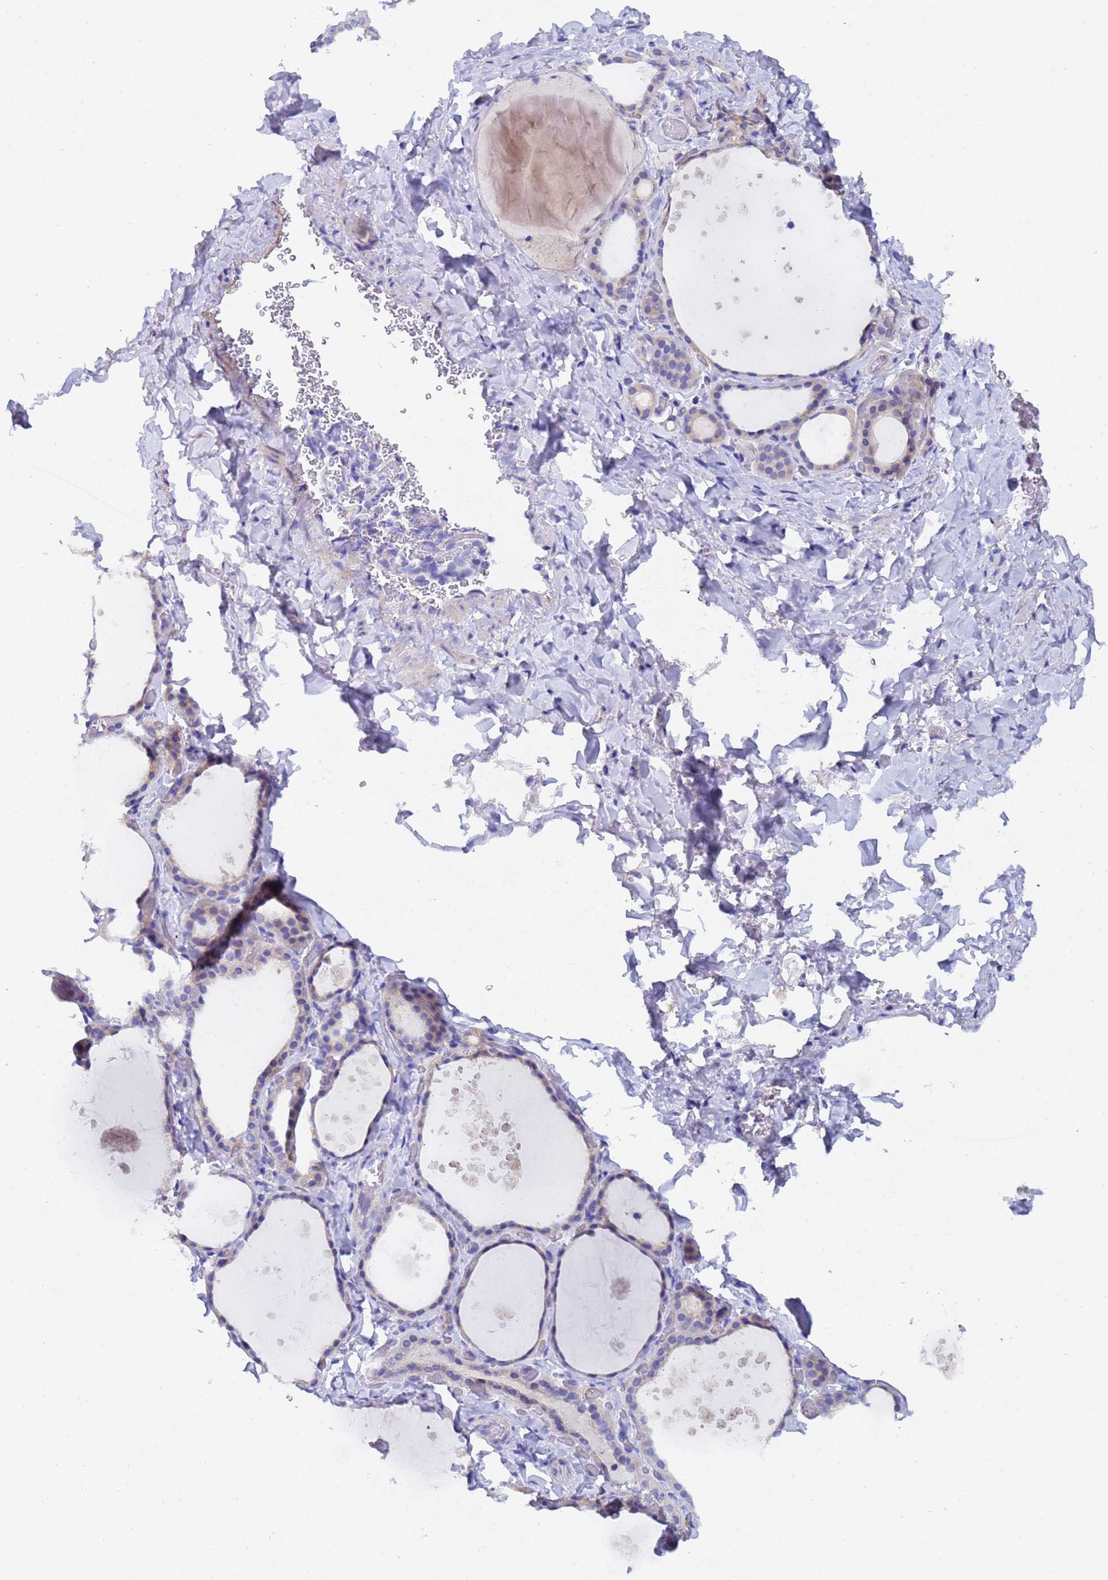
{"staining": {"intensity": "weak", "quantity": "<25%", "location": "cytoplasmic/membranous"}, "tissue": "thyroid gland", "cell_type": "Glandular cells", "image_type": "normal", "snomed": [{"axis": "morphology", "description": "Normal tissue, NOS"}, {"axis": "topography", "description": "Thyroid gland"}], "caption": "Histopathology image shows no significant protein expression in glandular cells of normal thyroid gland.", "gene": "UBE2O", "patient": {"sex": "female", "age": 44}}